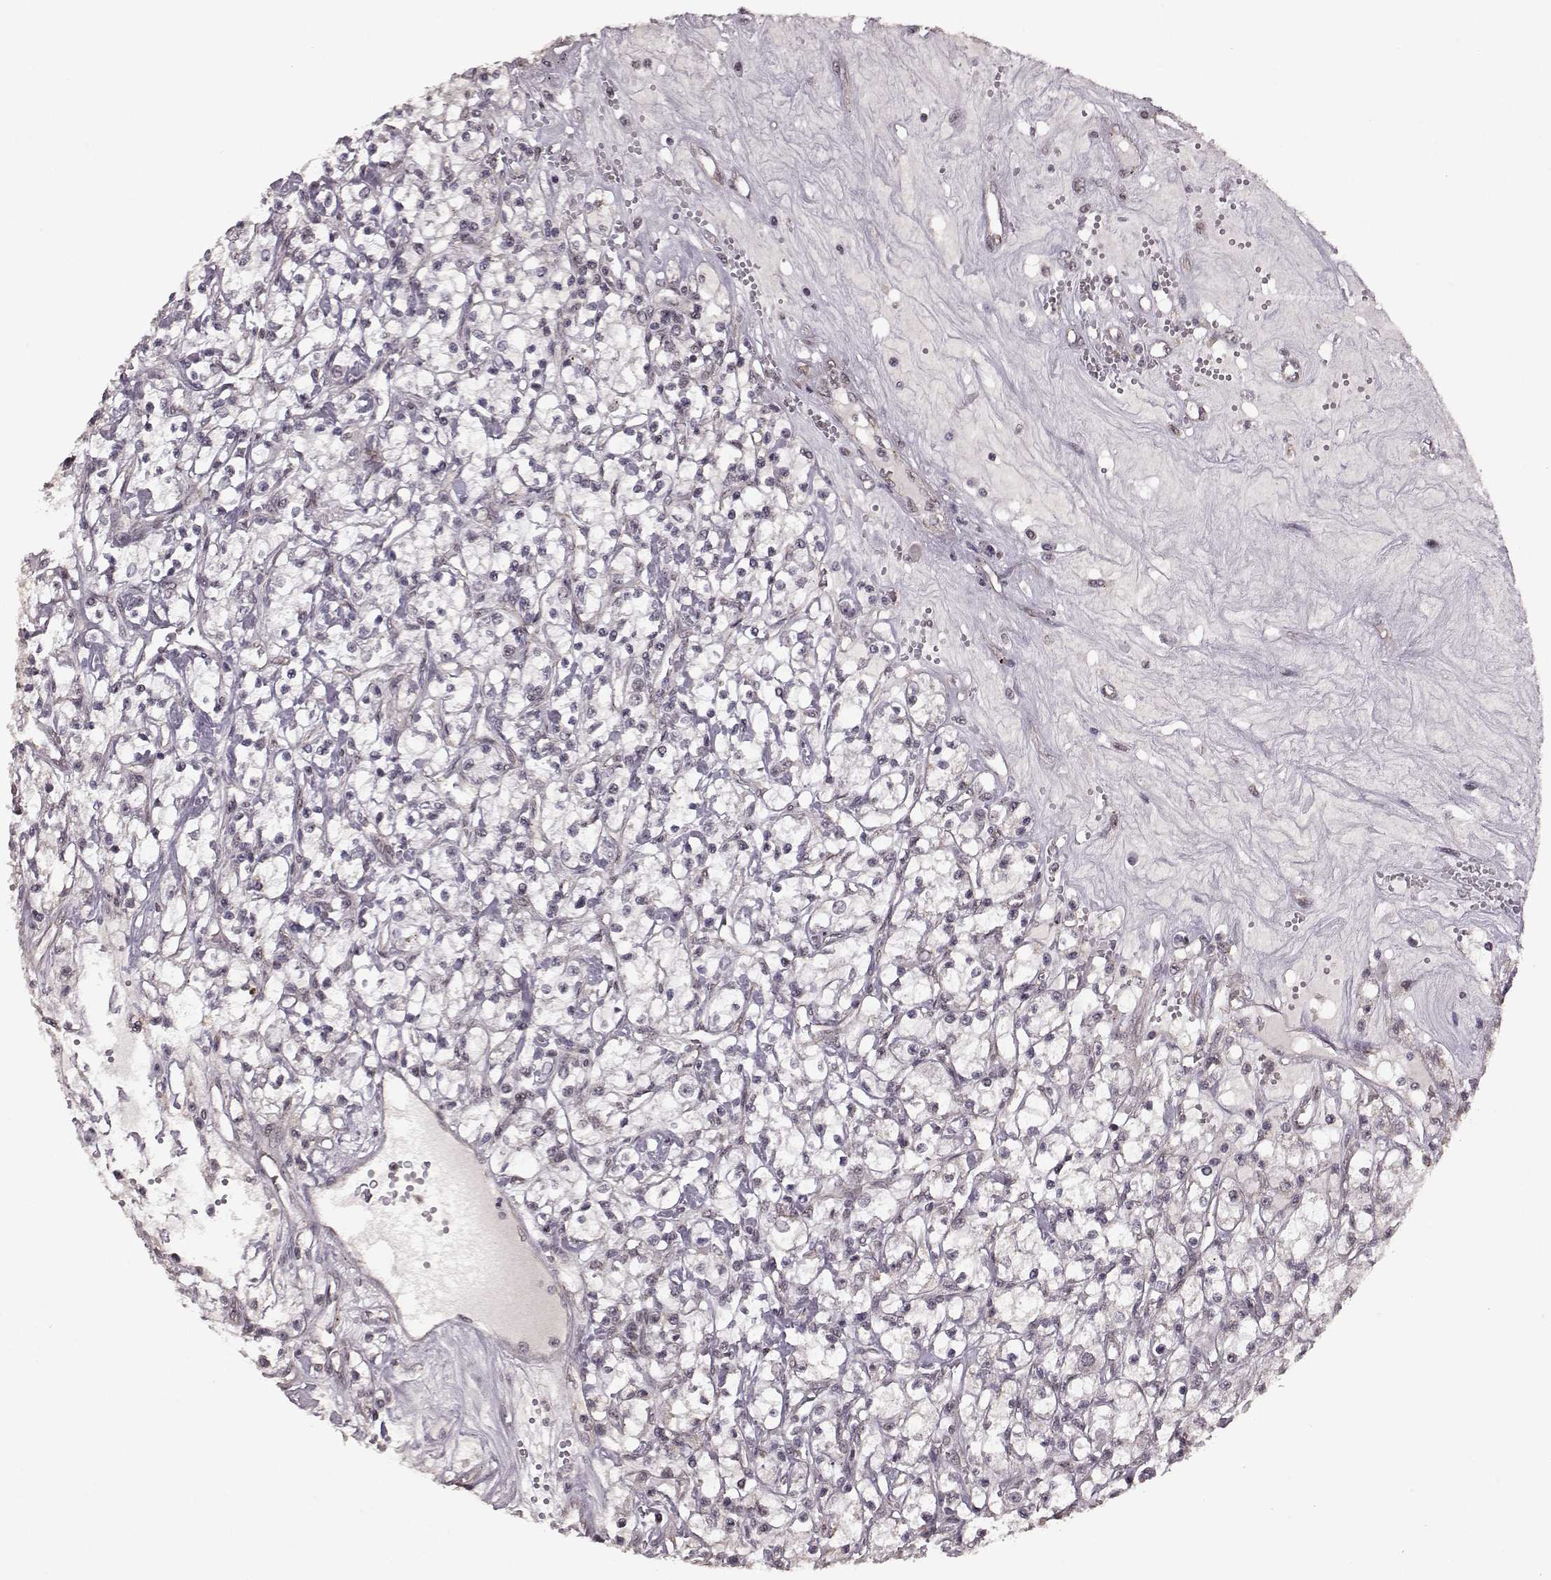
{"staining": {"intensity": "negative", "quantity": "none", "location": "none"}, "tissue": "renal cancer", "cell_type": "Tumor cells", "image_type": "cancer", "snomed": [{"axis": "morphology", "description": "Adenocarcinoma, NOS"}, {"axis": "topography", "description": "Kidney"}], "caption": "Immunohistochemistry histopathology image of neoplastic tissue: adenocarcinoma (renal) stained with DAB (3,3'-diaminobenzidine) demonstrates no significant protein positivity in tumor cells. (DAB immunohistochemistry visualized using brightfield microscopy, high magnification).", "gene": "RRAGD", "patient": {"sex": "female", "age": 59}}